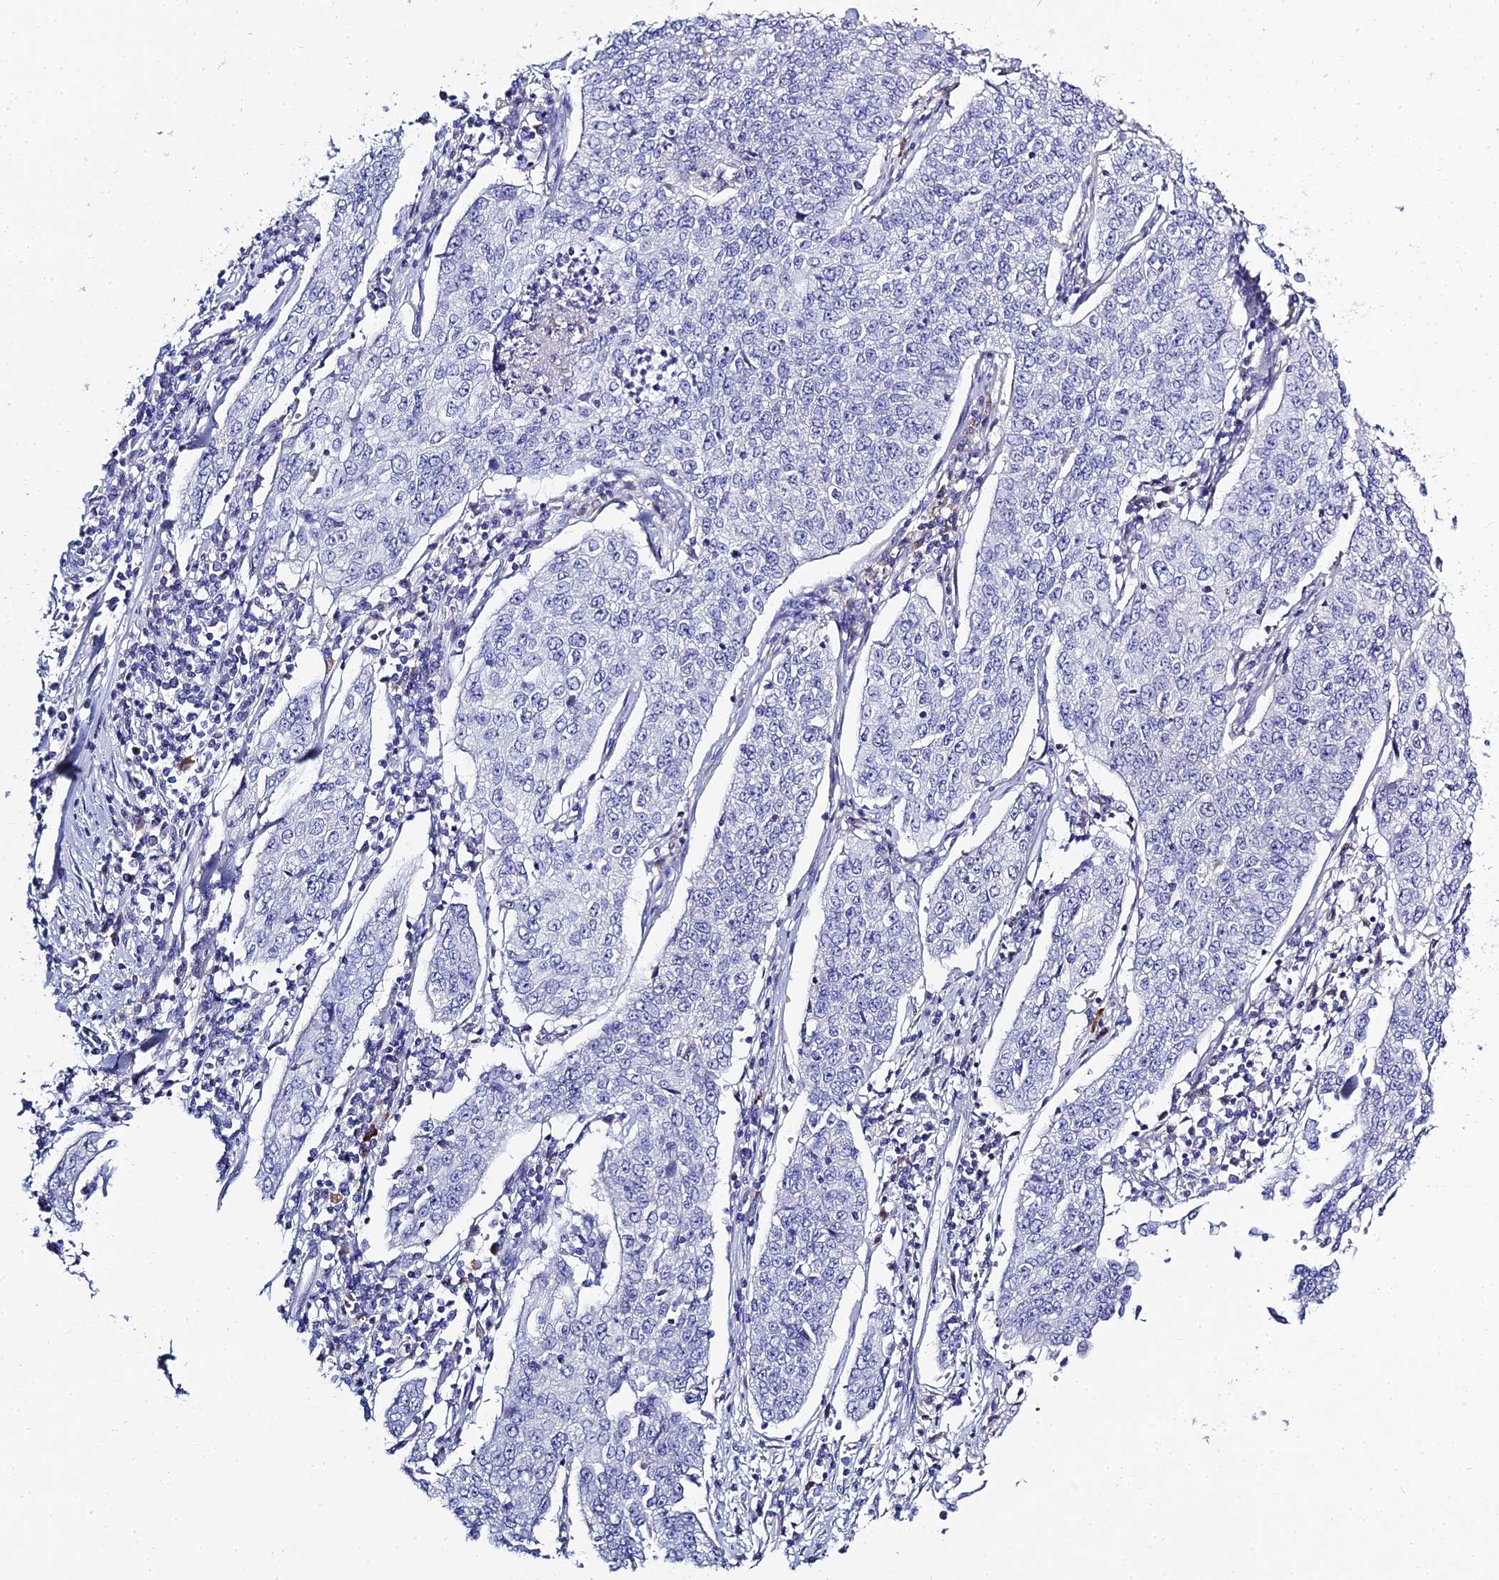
{"staining": {"intensity": "negative", "quantity": "none", "location": "none"}, "tissue": "cervical cancer", "cell_type": "Tumor cells", "image_type": "cancer", "snomed": [{"axis": "morphology", "description": "Squamous cell carcinoma, NOS"}, {"axis": "topography", "description": "Cervix"}], "caption": "The micrograph reveals no significant positivity in tumor cells of cervical squamous cell carcinoma.", "gene": "MUC13", "patient": {"sex": "female", "age": 35}}